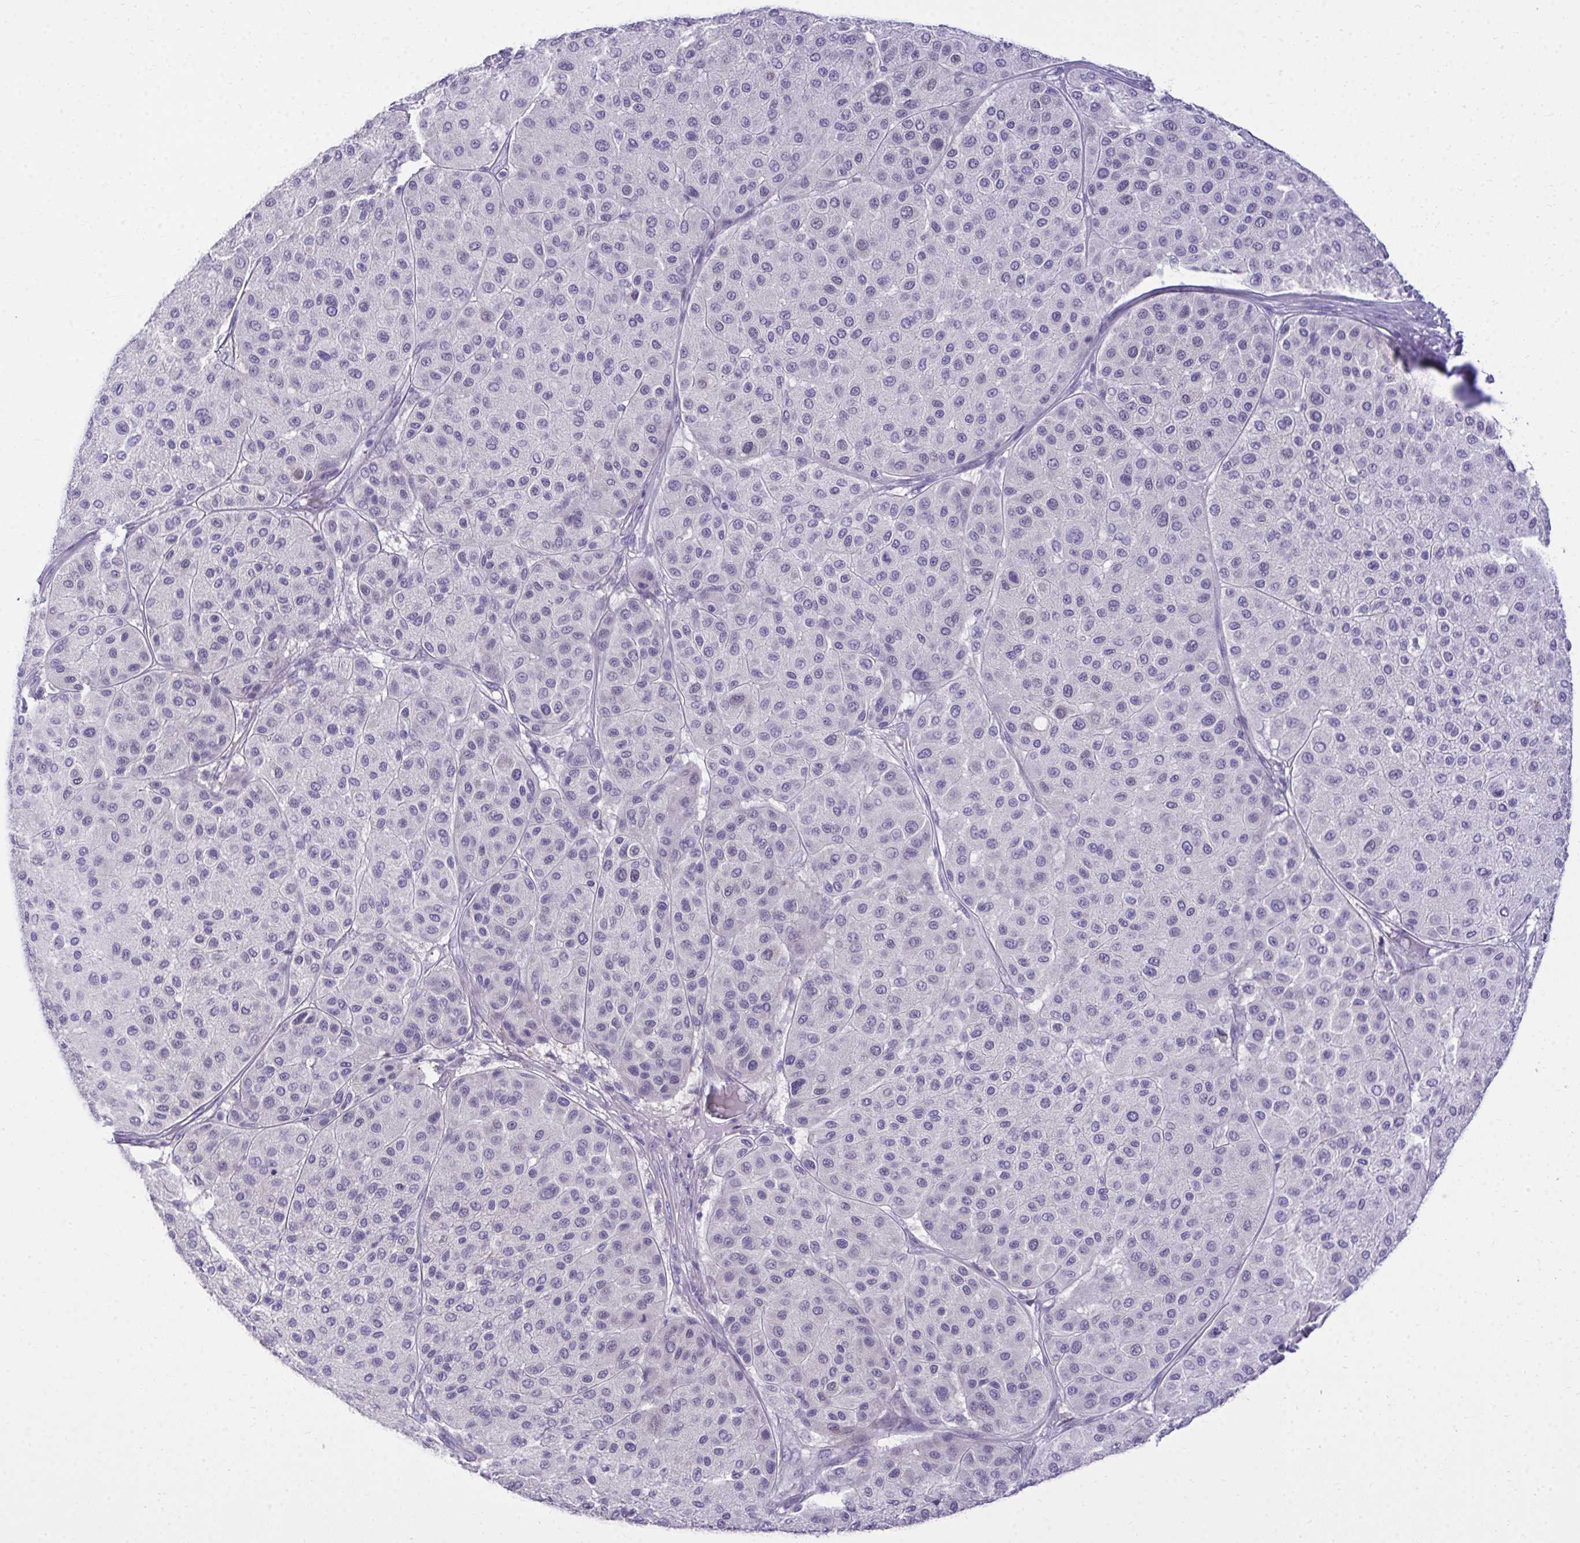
{"staining": {"intensity": "negative", "quantity": "none", "location": "none"}, "tissue": "melanoma", "cell_type": "Tumor cells", "image_type": "cancer", "snomed": [{"axis": "morphology", "description": "Malignant melanoma, Metastatic site"}, {"axis": "topography", "description": "Smooth muscle"}], "caption": "High power microscopy photomicrograph of an IHC micrograph of melanoma, revealing no significant staining in tumor cells. (DAB immunohistochemistry, high magnification).", "gene": "TMCO5A", "patient": {"sex": "male", "age": 41}}